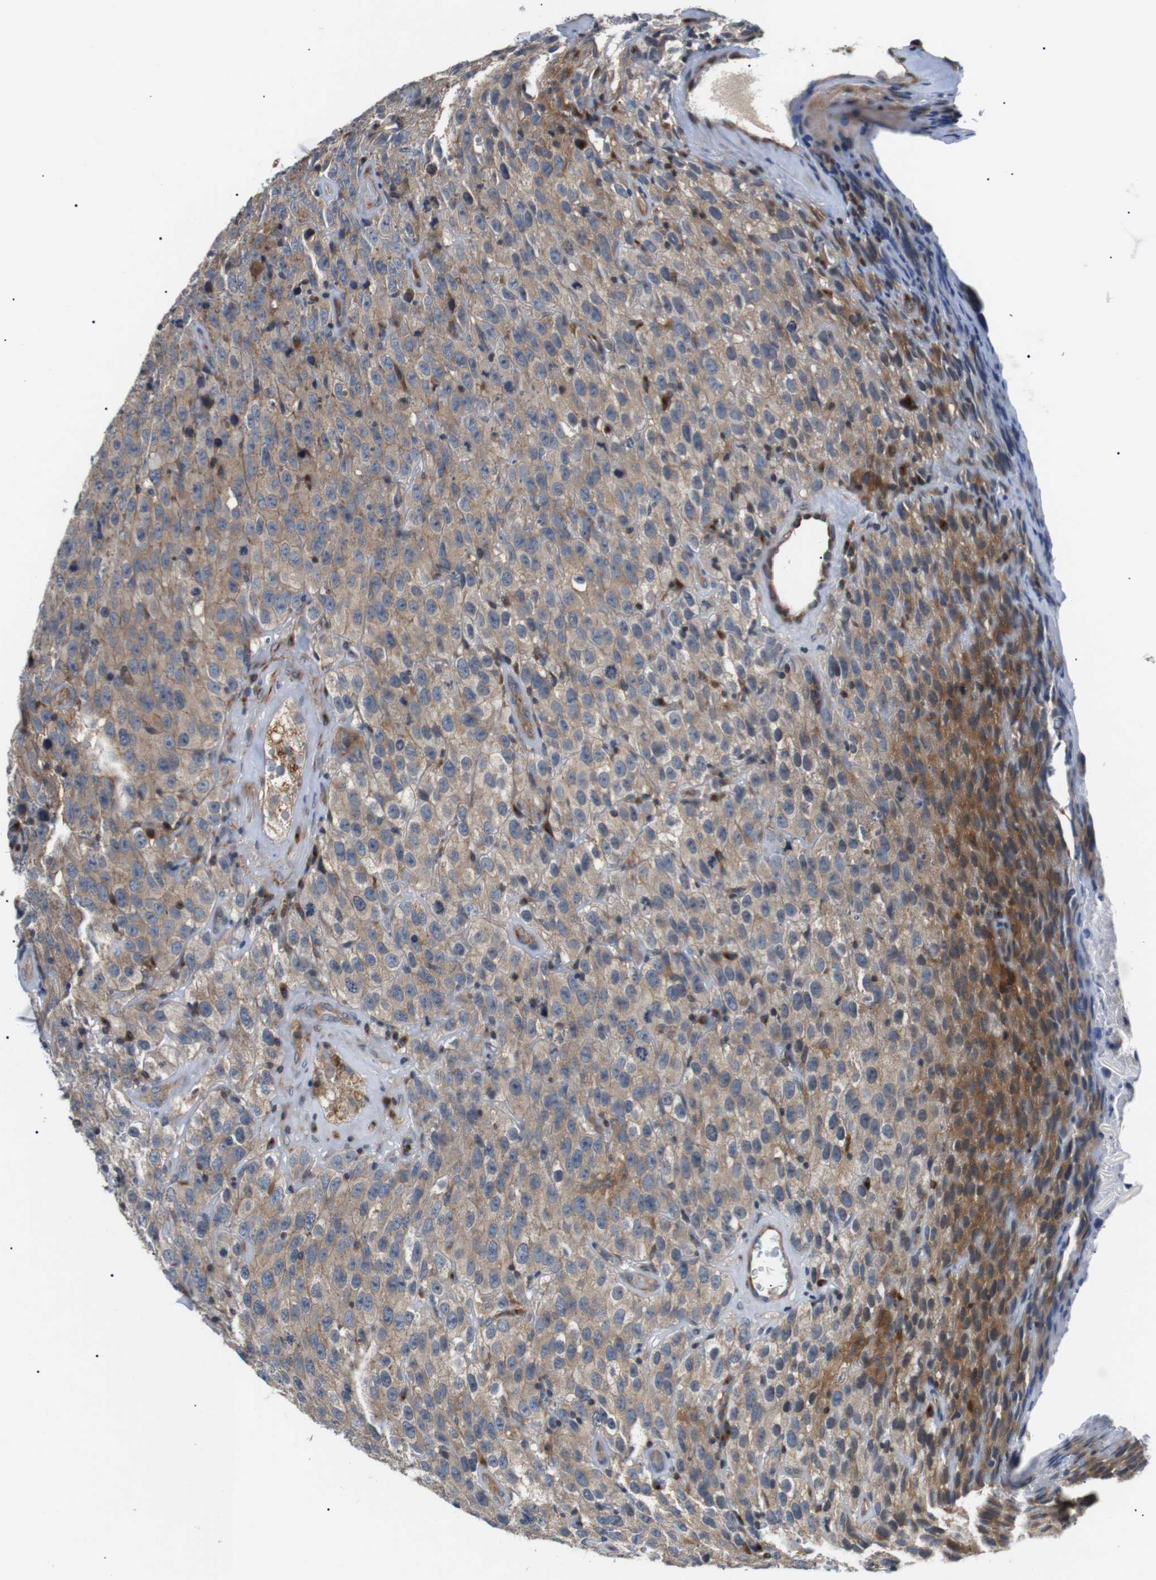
{"staining": {"intensity": "weak", "quantity": ">75%", "location": "cytoplasmic/membranous"}, "tissue": "testis cancer", "cell_type": "Tumor cells", "image_type": "cancer", "snomed": [{"axis": "morphology", "description": "Seminoma, NOS"}, {"axis": "topography", "description": "Testis"}], "caption": "Testis seminoma stained with DAB immunohistochemistry shows low levels of weak cytoplasmic/membranous positivity in approximately >75% of tumor cells. Ihc stains the protein in brown and the nuclei are stained blue.", "gene": "DIPK1A", "patient": {"sex": "male", "age": 52}}